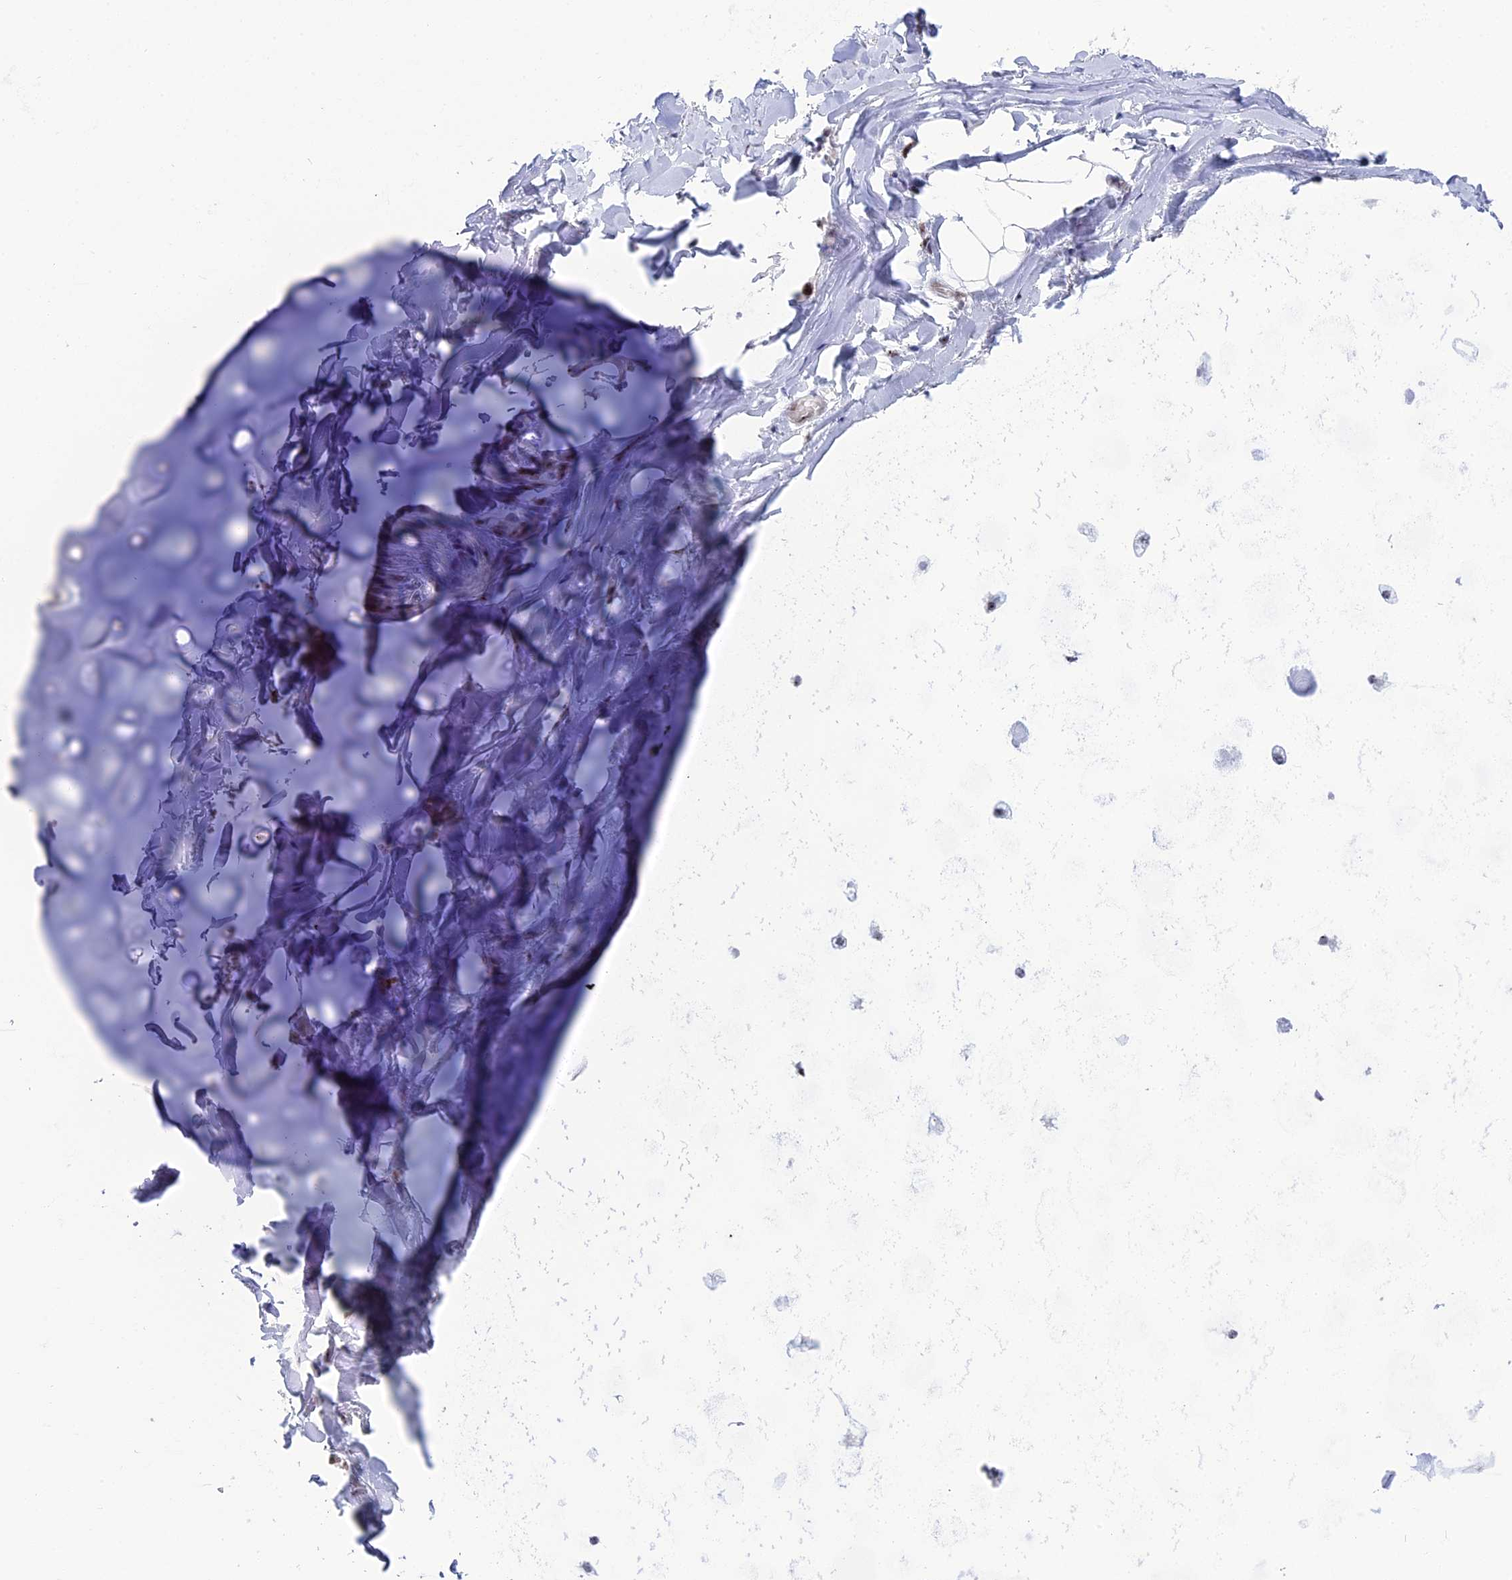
{"staining": {"intensity": "negative", "quantity": "none", "location": "none"}, "tissue": "soft tissue", "cell_type": "Chondrocytes", "image_type": "normal", "snomed": [{"axis": "morphology", "description": "Normal tissue, NOS"}, {"axis": "topography", "description": "Lymph node"}, {"axis": "topography", "description": "Cartilage tissue"}, {"axis": "topography", "description": "Bronchus"}], "caption": "A photomicrograph of human soft tissue is negative for staining in chondrocytes.", "gene": "CCDC86", "patient": {"sex": "male", "age": 63}}